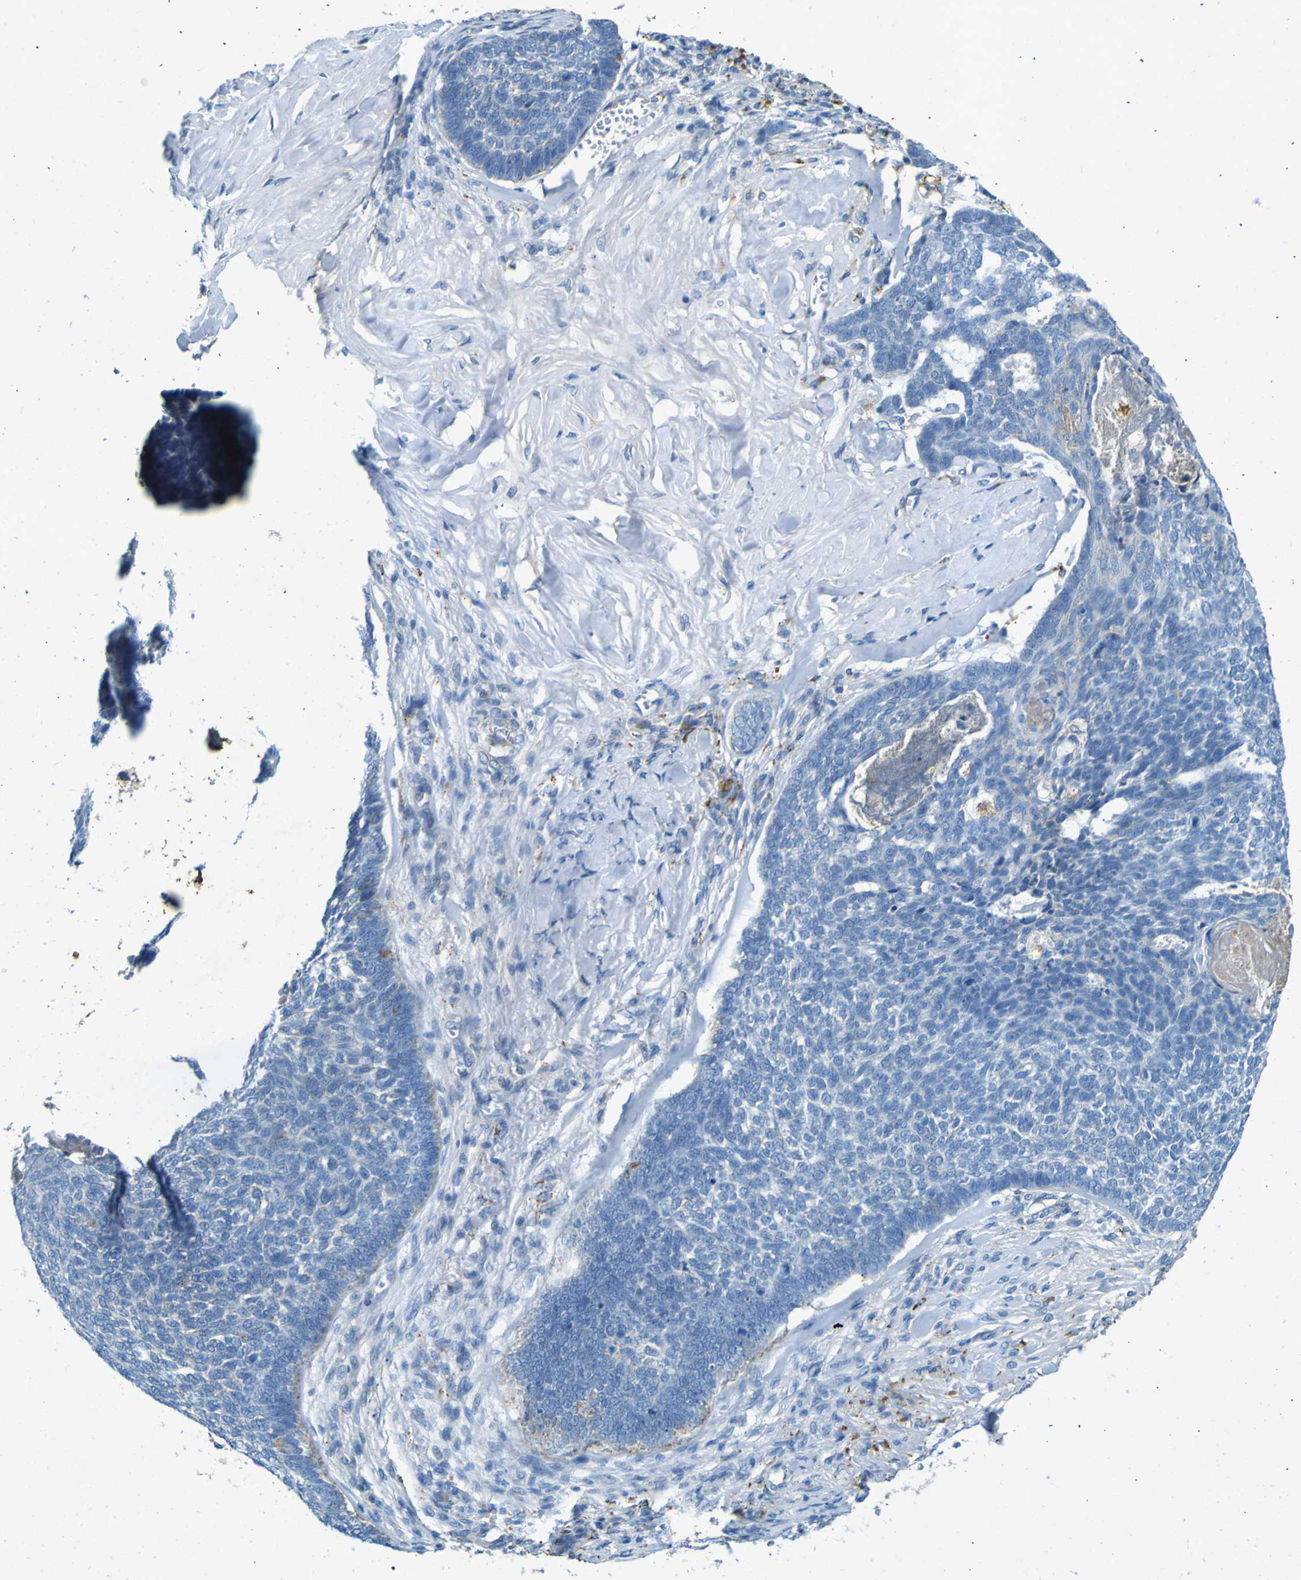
{"staining": {"intensity": "negative", "quantity": "none", "location": "none"}, "tissue": "skin cancer", "cell_type": "Tumor cells", "image_type": "cancer", "snomed": [{"axis": "morphology", "description": "Basal cell carcinoma"}, {"axis": "topography", "description": "Skin"}], "caption": "DAB (3,3'-diaminobenzidine) immunohistochemical staining of human basal cell carcinoma (skin) exhibits no significant positivity in tumor cells.", "gene": "PDE9A", "patient": {"sex": "male", "age": 84}}